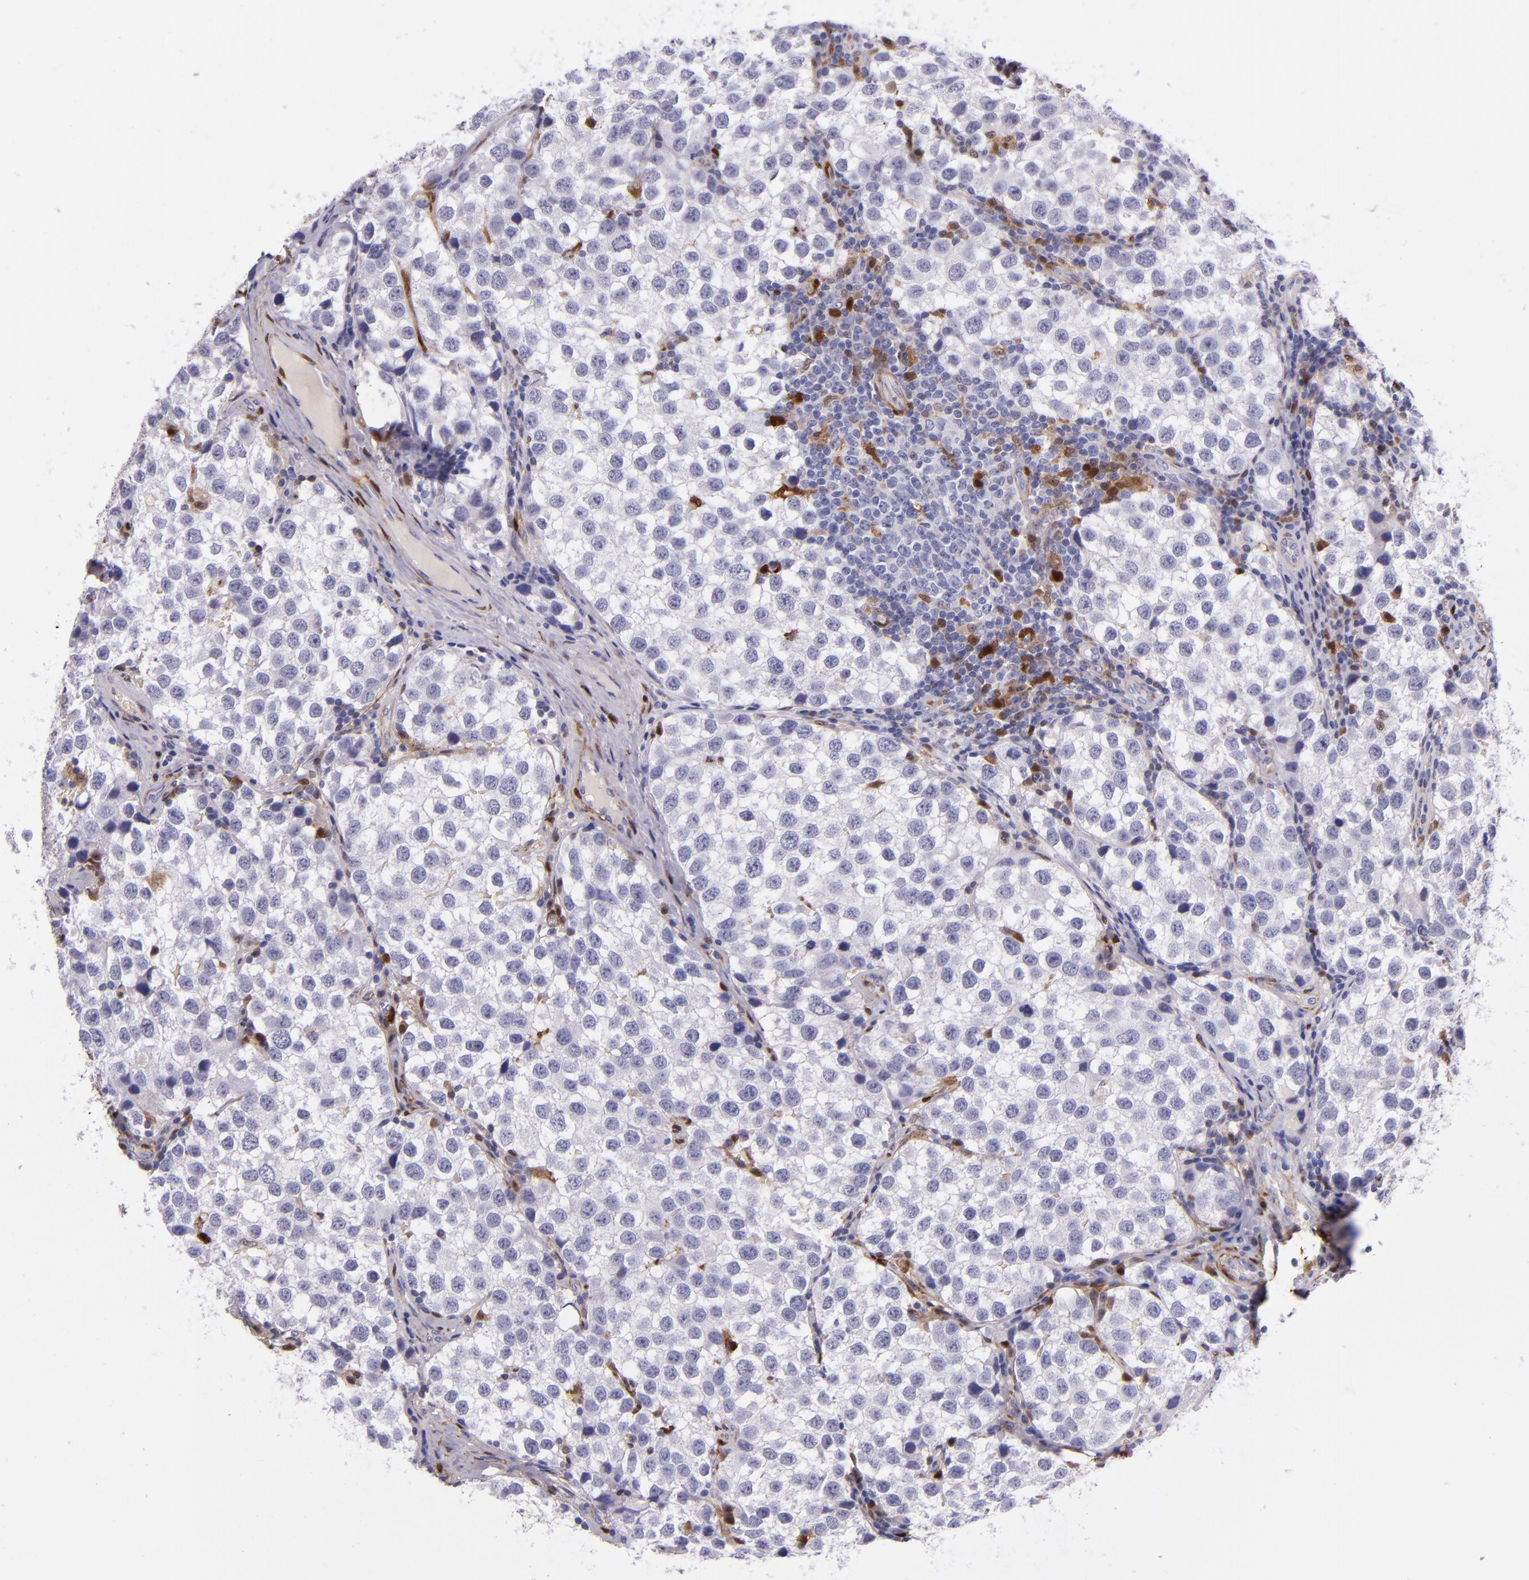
{"staining": {"intensity": "negative", "quantity": "none", "location": "none"}, "tissue": "testis cancer", "cell_type": "Tumor cells", "image_type": "cancer", "snomed": [{"axis": "morphology", "description": "Seminoma, NOS"}, {"axis": "topography", "description": "Testis"}], "caption": "High power microscopy image of an IHC histopathology image of testis cancer (seminoma), revealing no significant staining in tumor cells.", "gene": "LGALS1", "patient": {"sex": "male", "age": 39}}